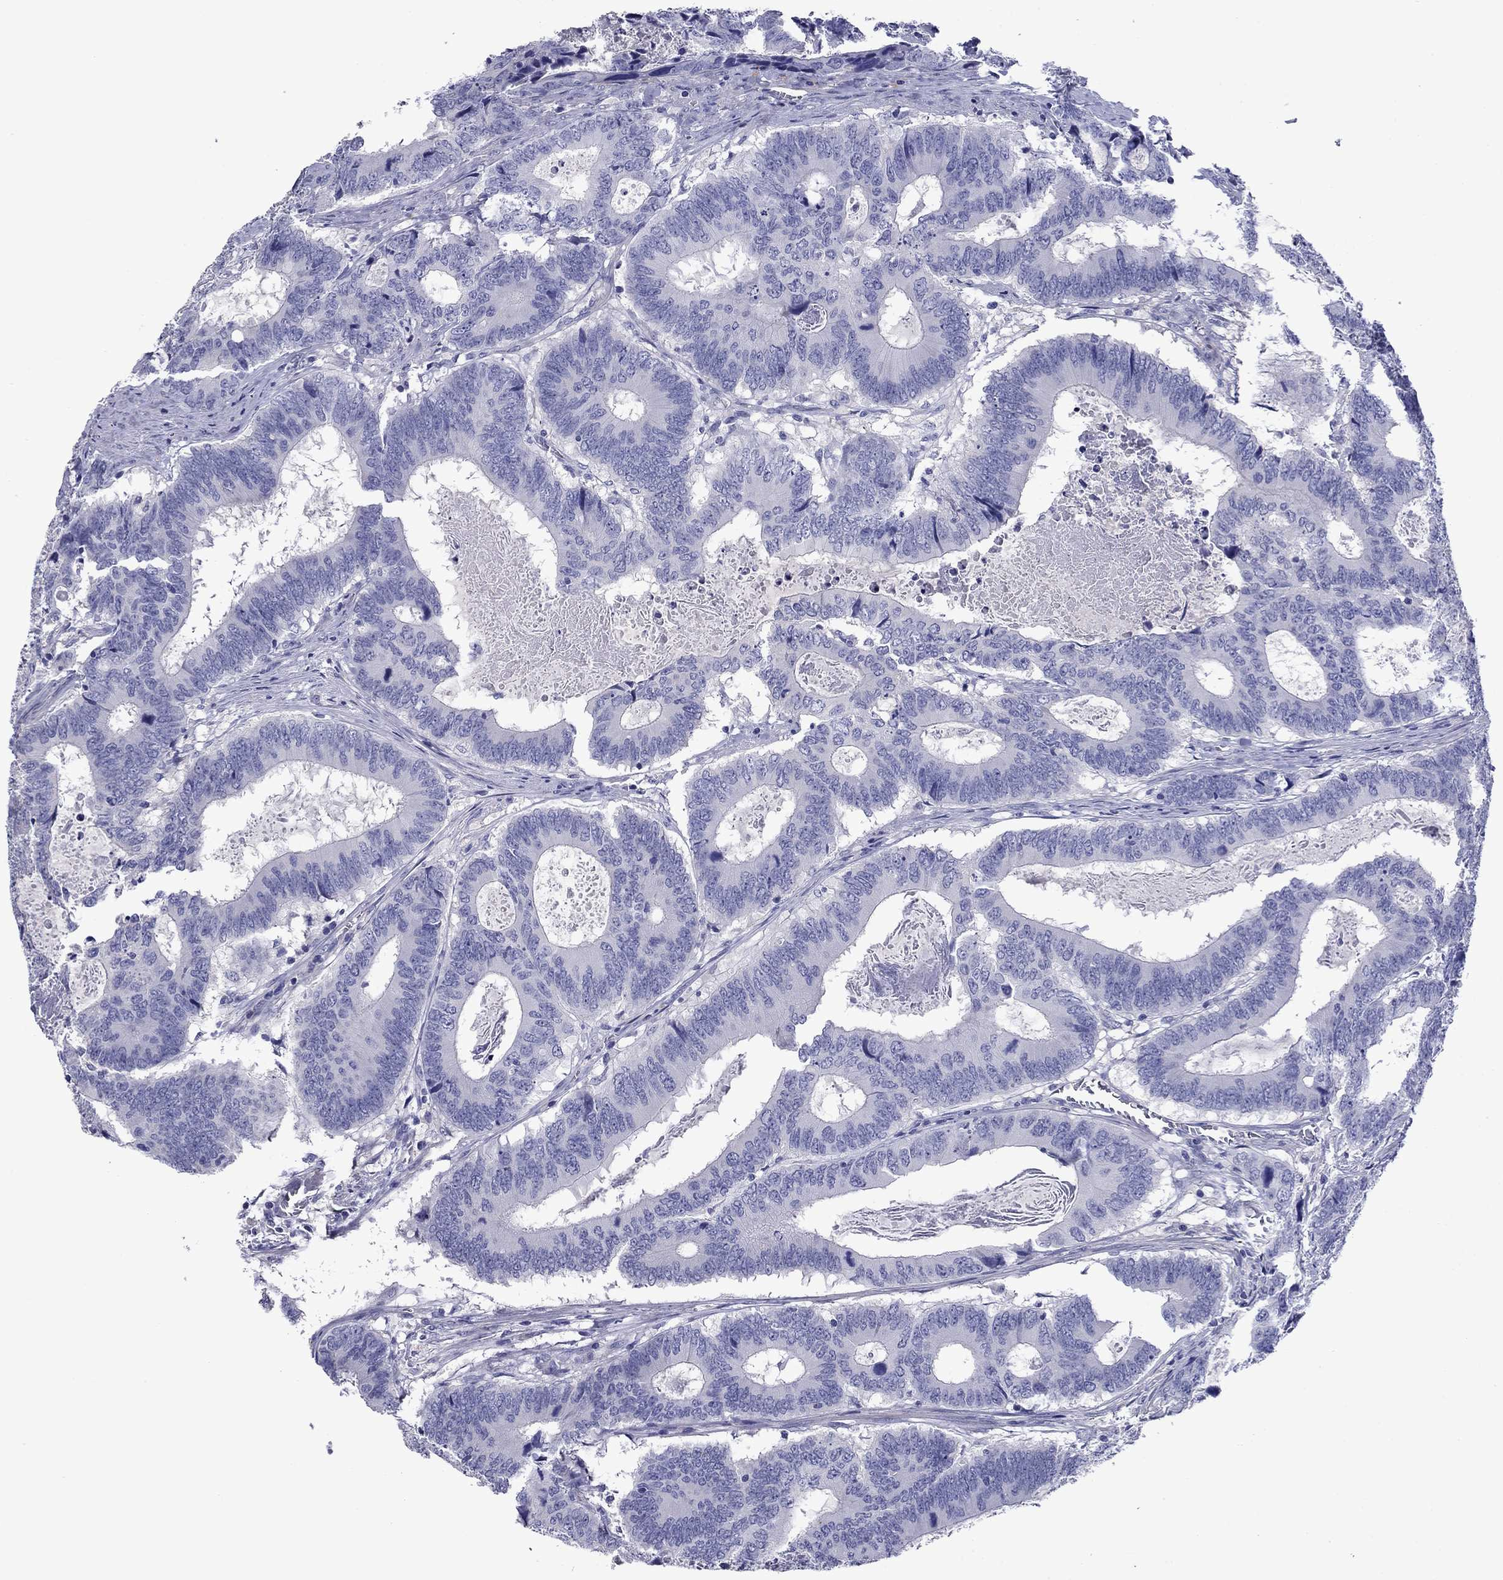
{"staining": {"intensity": "negative", "quantity": "none", "location": "none"}, "tissue": "colorectal cancer", "cell_type": "Tumor cells", "image_type": "cancer", "snomed": [{"axis": "morphology", "description": "Adenocarcinoma, NOS"}, {"axis": "topography", "description": "Colon"}], "caption": "This is a photomicrograph of immunohistochemistry (IHC) staining of colorectal adenocarcinoma, which shows no positivity in tumor cells. (DAB (3,3'-diaminobenzidine) immunohistochemistry with hematoxylin counter stain).", "gene": "CNDP1", "patient": {"sex": "female", "age": 82}}